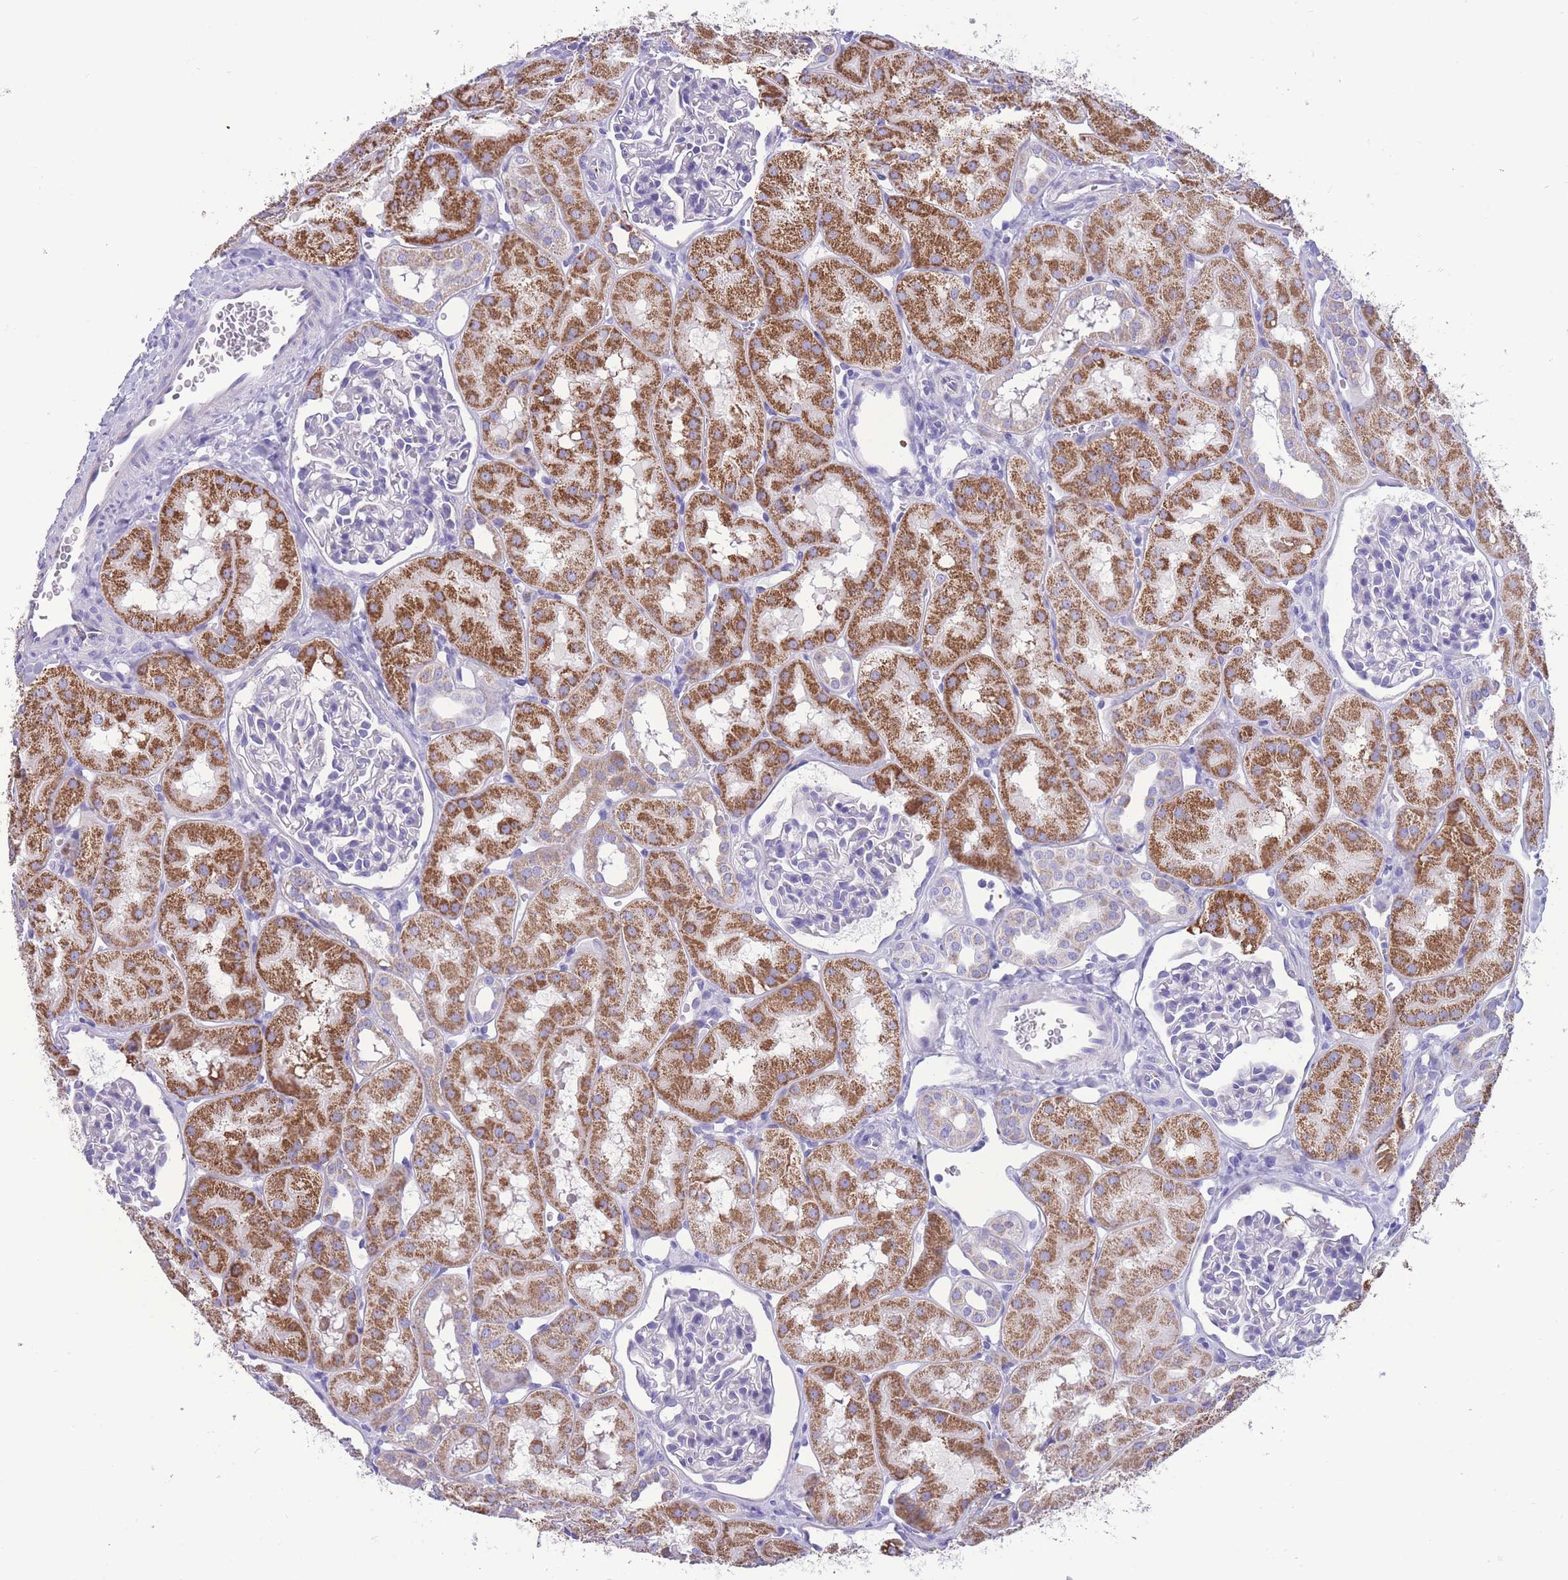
{"staining": {"intensity": "negative", "quantity": "none", "location": "none"}, "tissue": "kidney", "cell_type": "Cells in glomeruli", "image_type": "normal", "snomed": [{"axis": "morphology", "description": "Normal tissue, NOS"}, {"axis": "topography", "description": "Kidney"}, {"axis": "topography", "description": "Urinary bladder"}], "caption": "Cells in glomeruli are negative for brown protein staining in normal kidney. The staining is performed using DAB brown chromogen with nuclei counter-stained in using hematoxylin.", "gene": "INTS2", "patient": {"sex": "male", "age": 16}}